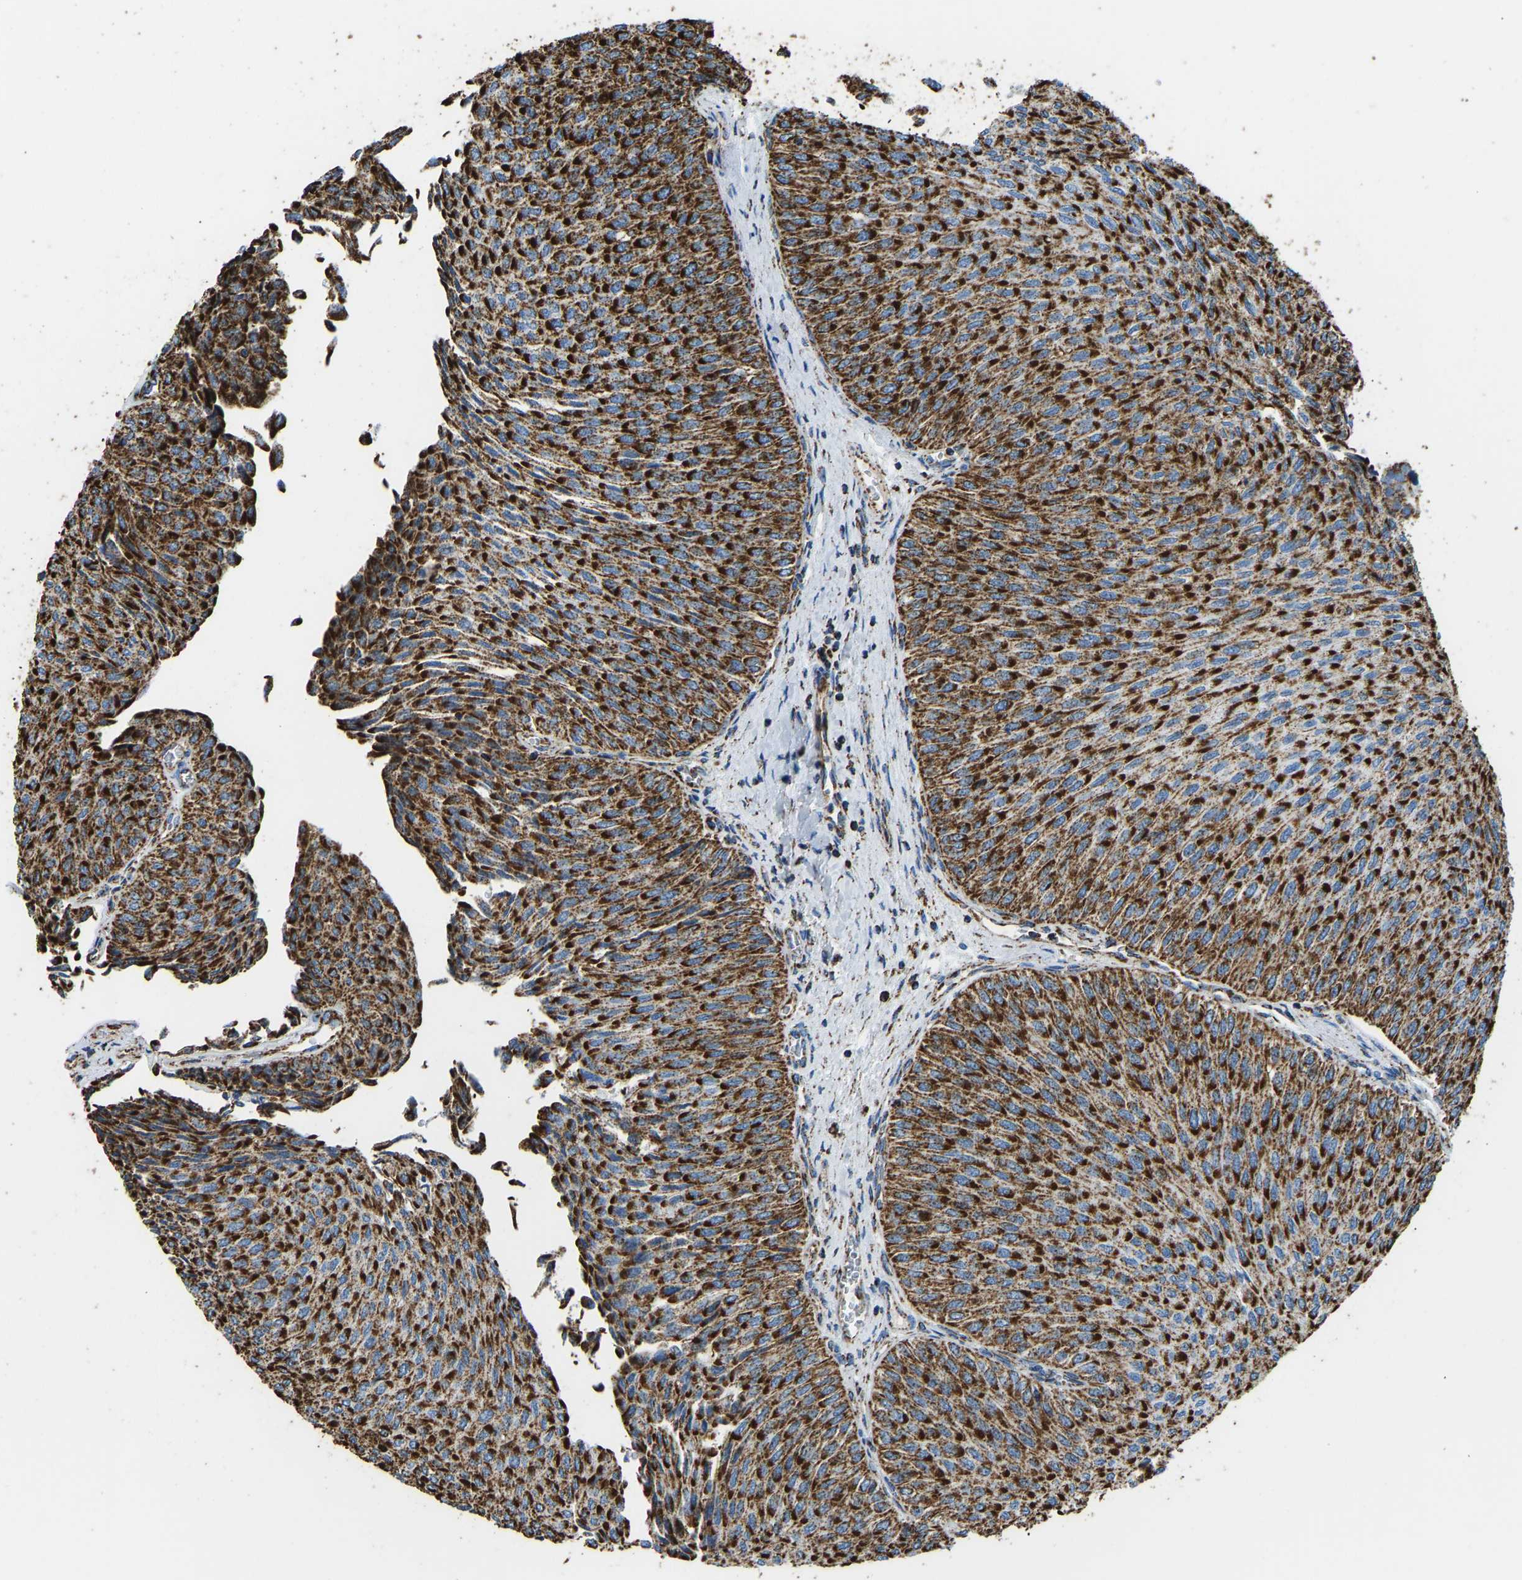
{"staining": {"intensity": "strong", "quantity": ">75%", "location": "cytoplasmic/membranous"}, "tissue": "urothelial cancer", "cell_type": "Tumor cells", "image_type": "cancer", "snomed": [{"axis": "morphology", "description": "Urothelial carcinoma, Low grade"}, {"axis": "topography", "description": "Urinary bladder"}], "caption": "This histopathology image reveals urothelial cancer stained with immunohistochemistry (IHC) to label a protein in brown. The cytoplasmic/membranous of tumor cells show strong positivity for the protein. Nuclei are counter-stained blue.", "gene": "IRX6", "patient": {"sex": "male", "age": 78}}